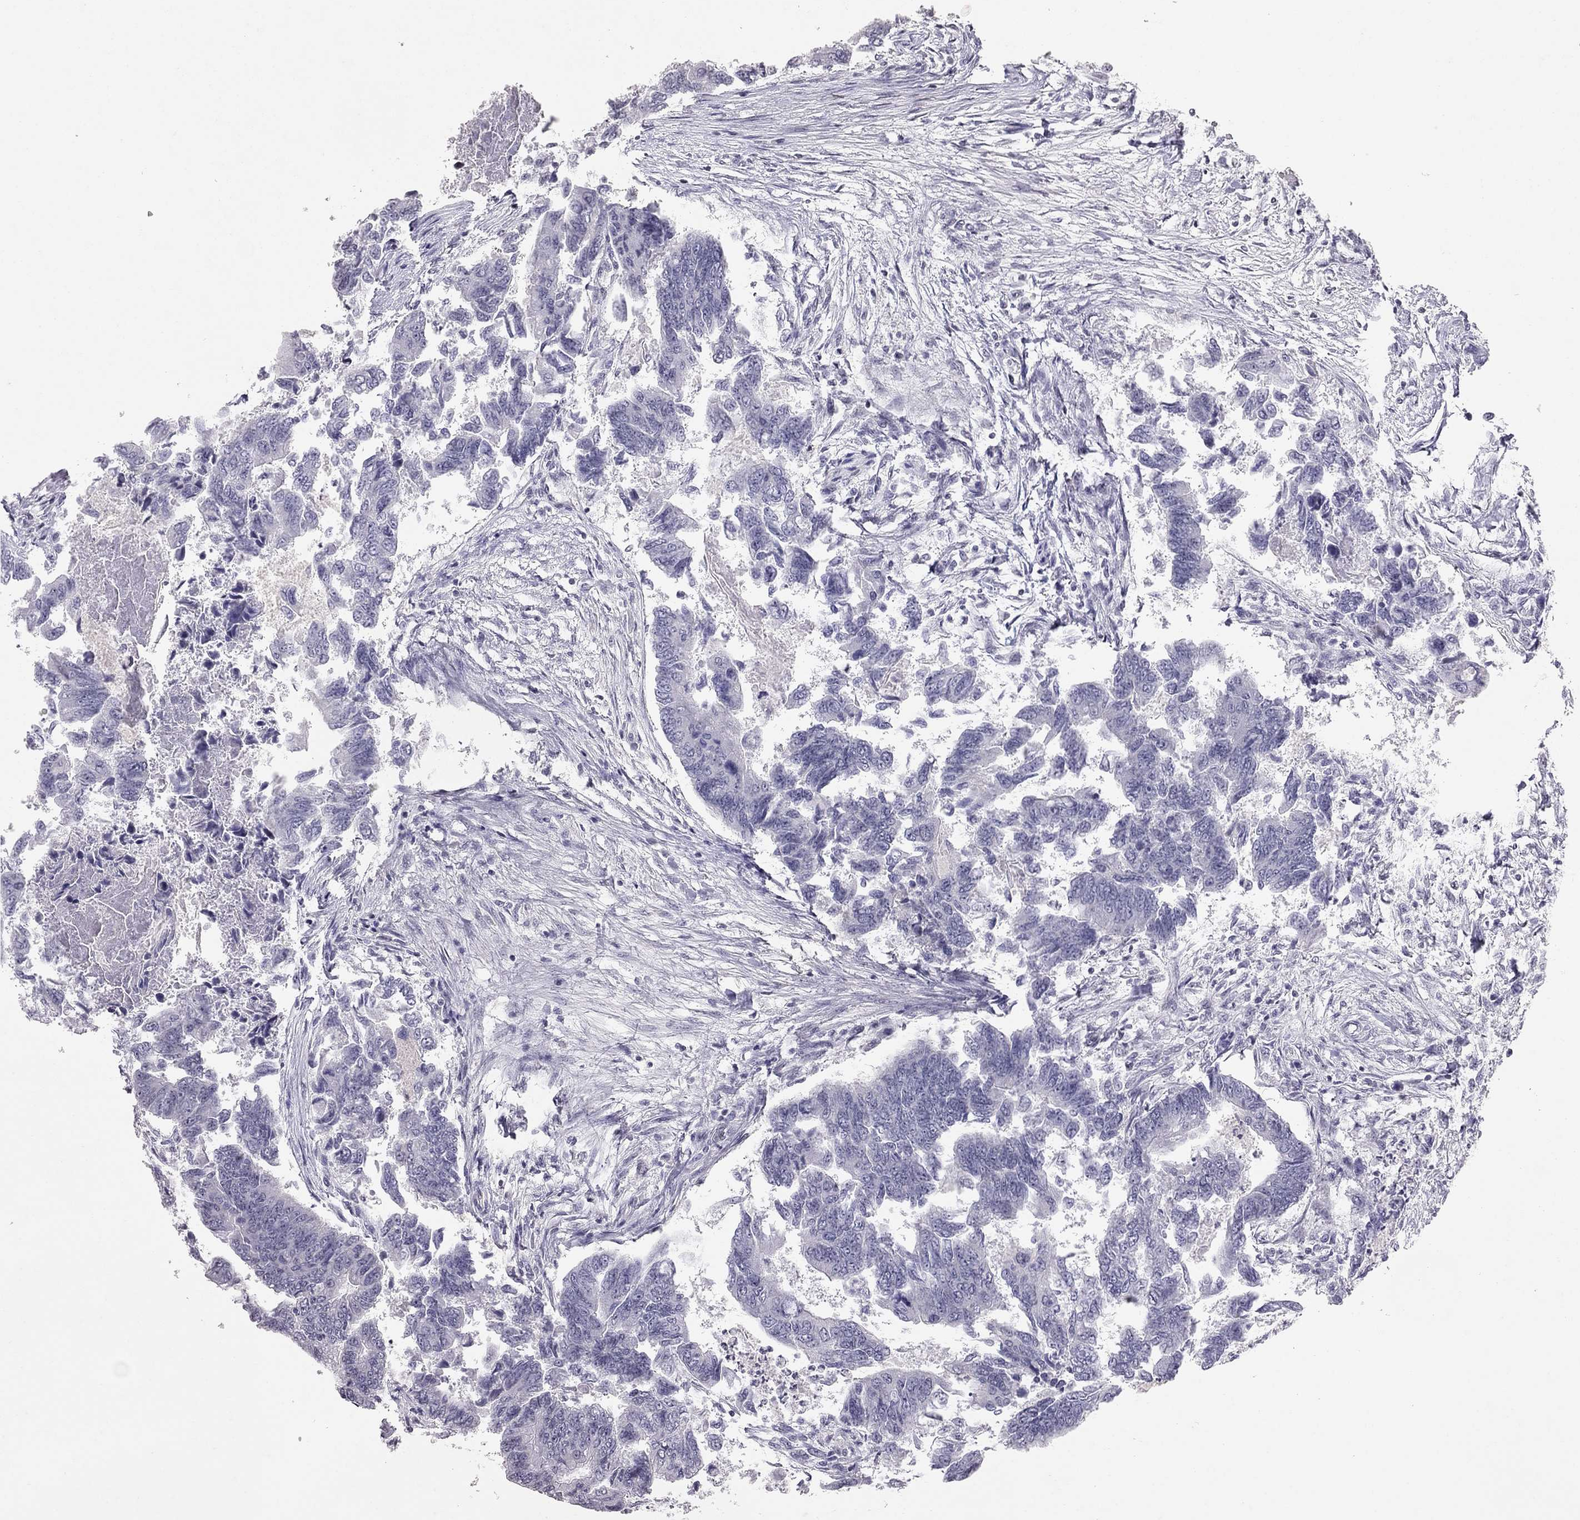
{"staining": {"intensity": "negative", "quantity": "none", "location": "none"}, "tissue": "colorectal cancer", "cell_type": "Tumor cells", "image_type": "cancer", "snomed": [{"axis": "morphology", "description": "Adenocarcinoma, NOS"}, {"axis": "topography", "description": "Colon"}], "caption": "Tumor cells are negative for brown protein staining in colorectal adenocarcinoma. (Immunohistochemistry, brightfield microscopy, high magnification).", "gene": "TSHB", "patient": {"sex": "female", "age": 65}}